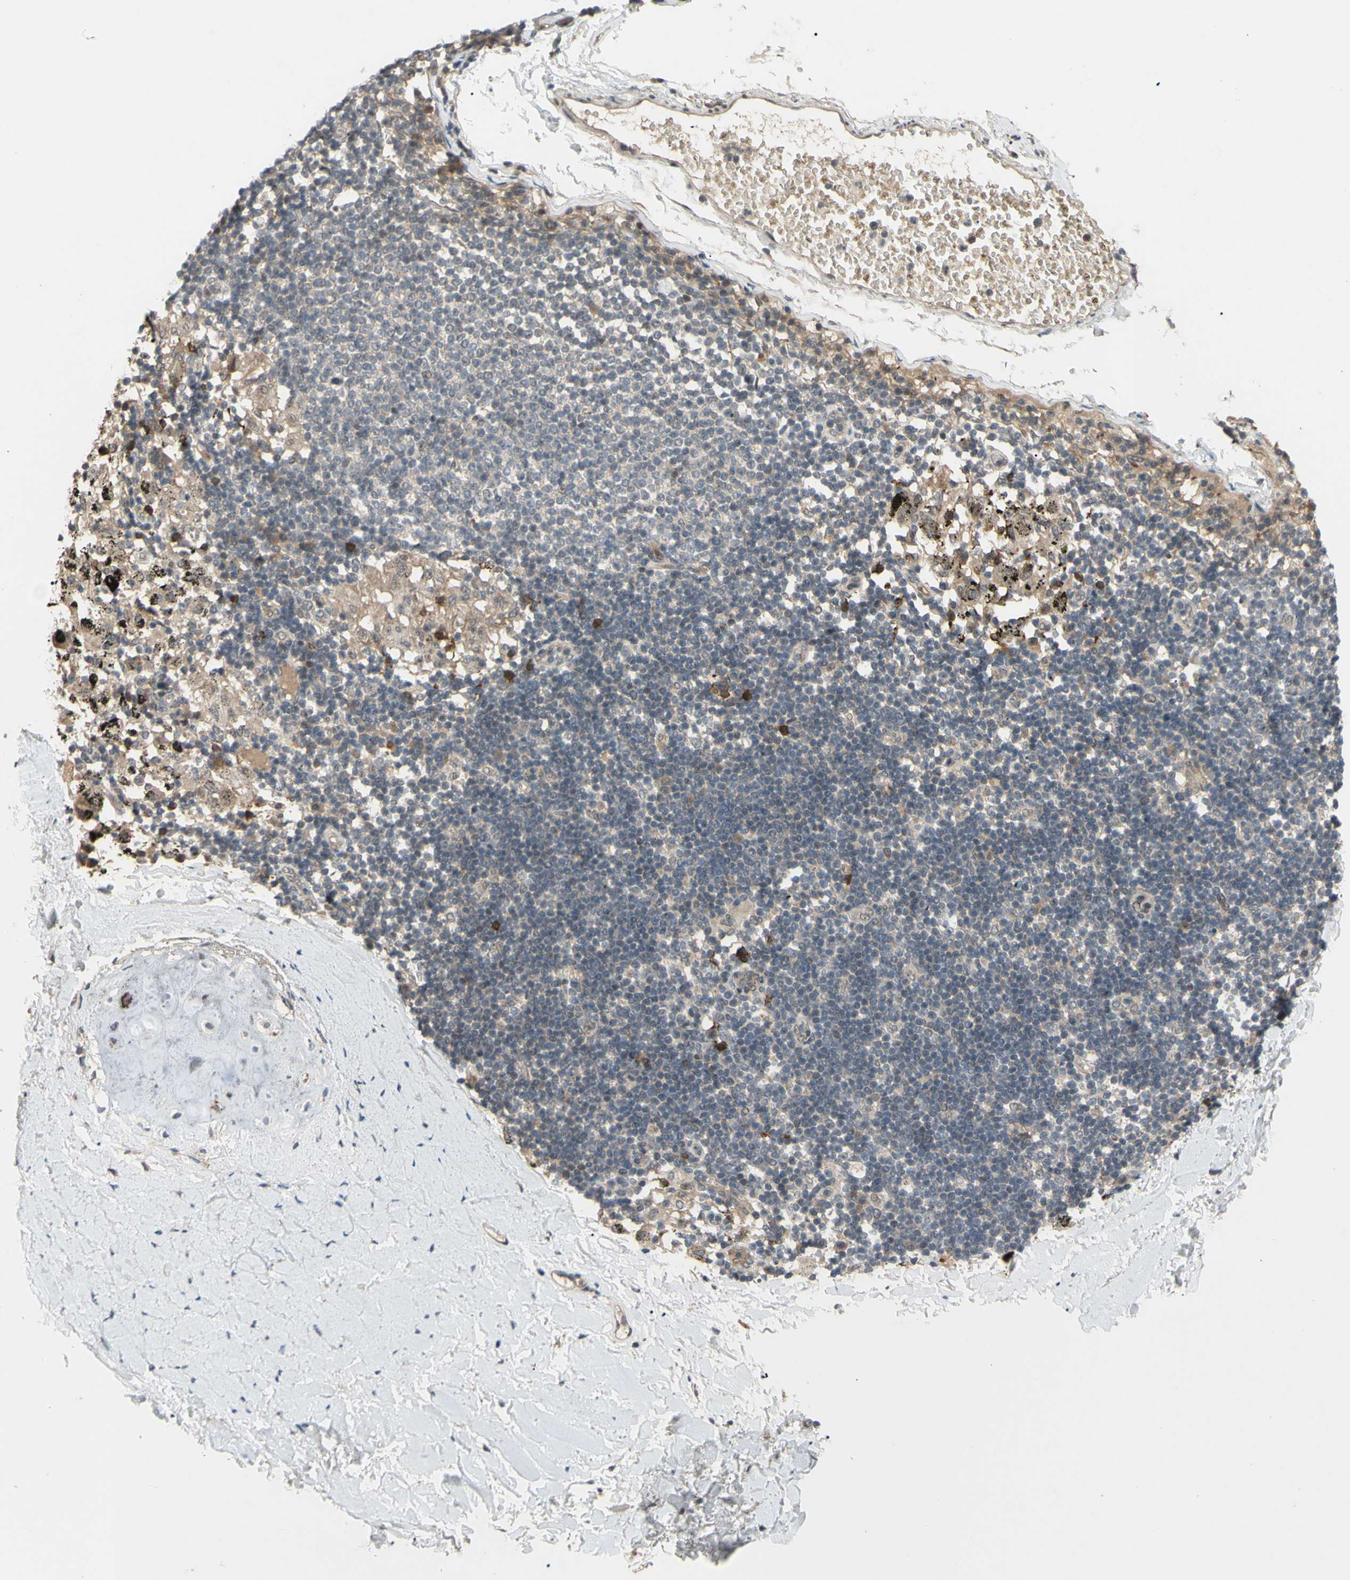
{"staining": {"intensity": "weak", "quantity": "25%-75%", "location": "cytoplasmic/membranous"}, "tissue": "adipose tissue", "cell_type": "Adipocytes", "image_type": "normal", "snomed": [{"axis": "morphology", "description": "Normal tissue, NOS"}, {"axis": "topography", "description": "Cartilage tissue"}, {"axis": "topography", "description": "Bronchus"}], "caption": "Protein staining demonstrates weak cytoplasmic/membranous expression in approximately 25%-75% of adipocytes in unremarkable adipose tissue.", "gene": "ALK", "patient": {"sex": "female", "age": 73}}